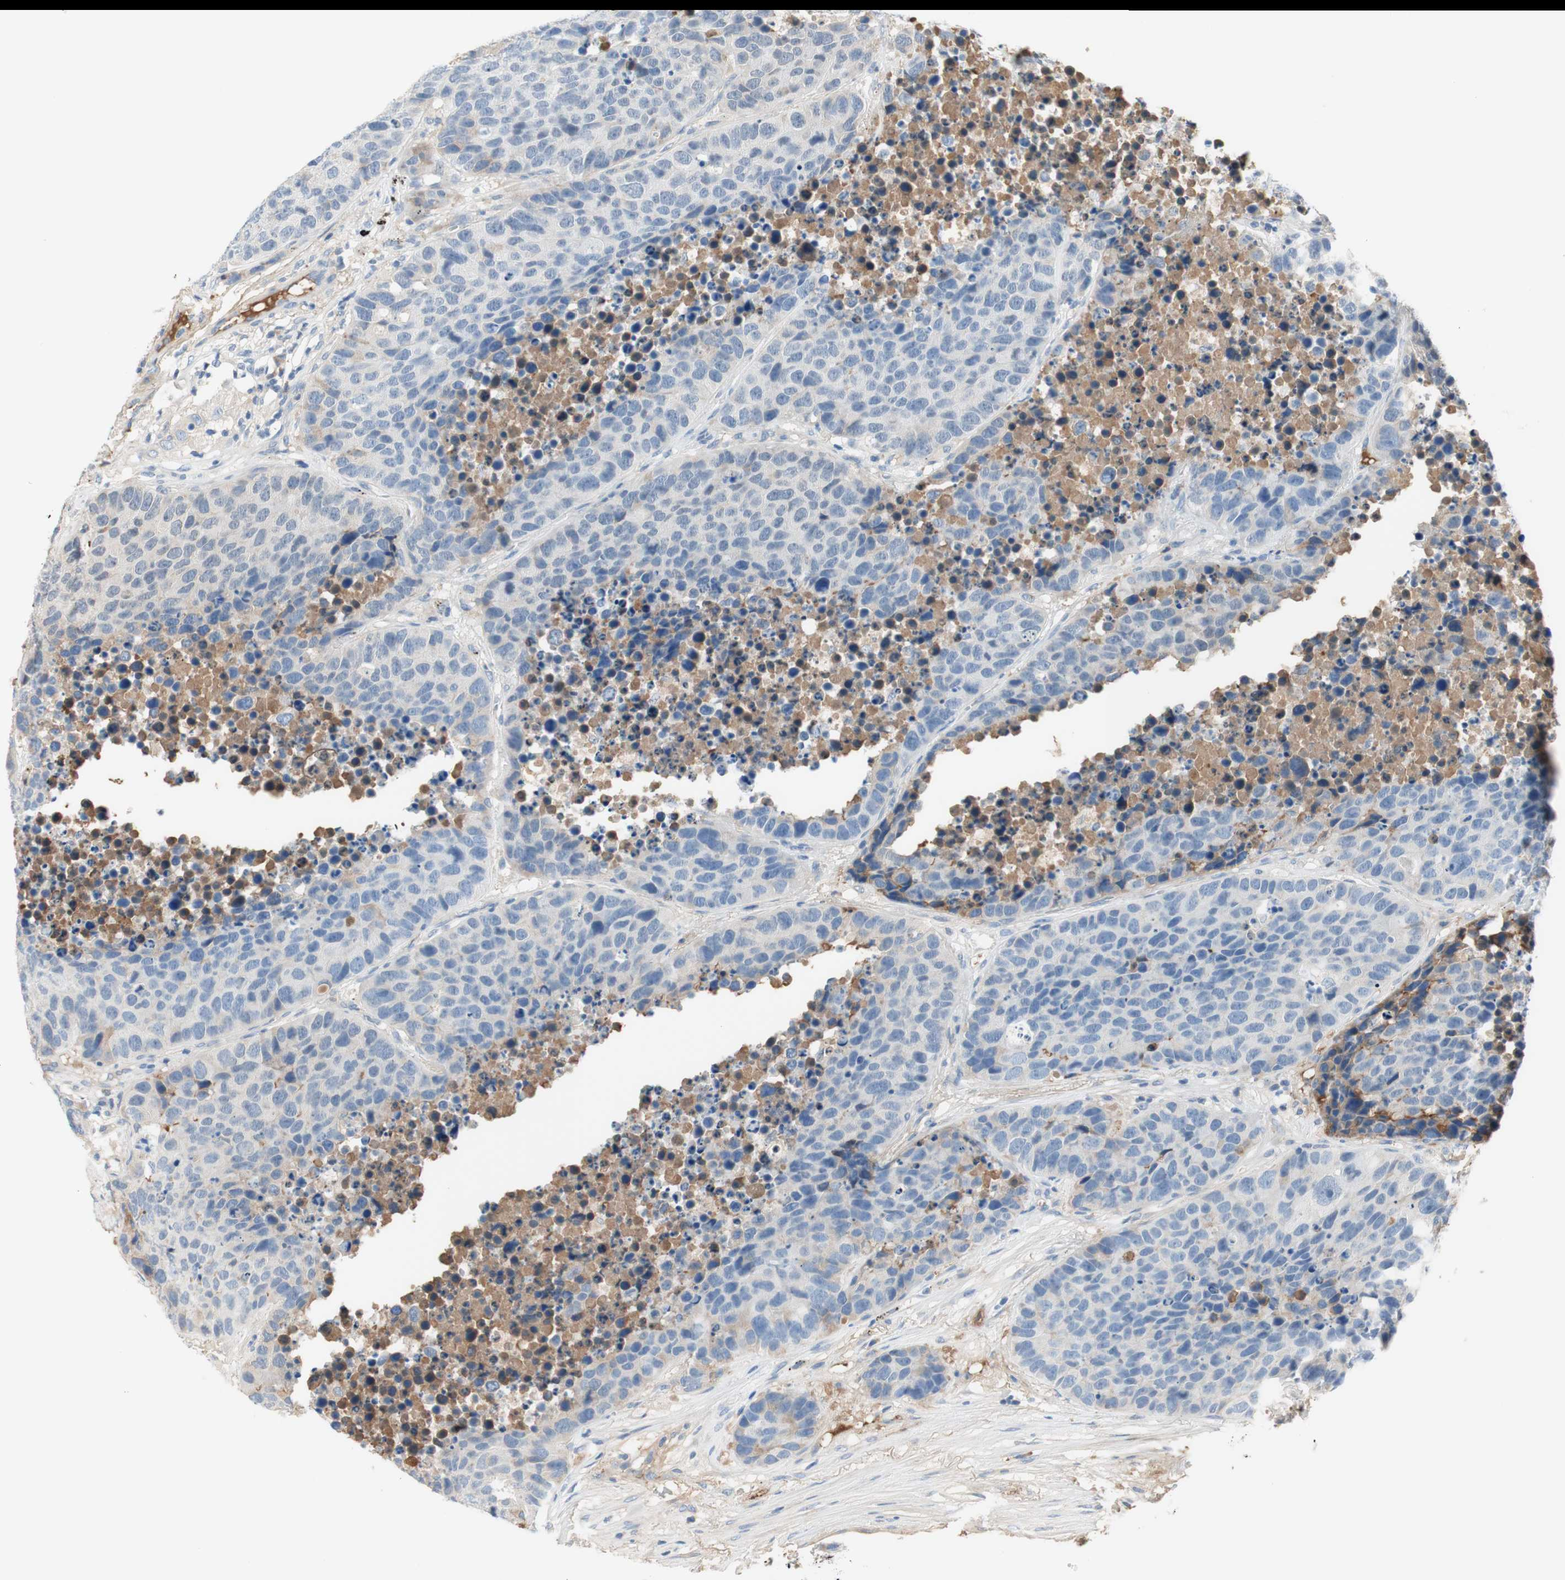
{"staining": {"intensity": "negative", "quantity": "none", "location": "none"}, "tissue": "carcinoid", "cell_type": "Tumor cells", "image_type": "cancer", "snomed": [{"axis": "morphology", "description": "Carcinoid, malignant, NOS"}, {"axis": "topography", "description": "Lung"}], "caption": "Carcinoid stained for a protein using immunohistochemistry exhibits no expression tumor cells.", "gene": "KNG1", "patient": {"sex": "male", "age": 60}}